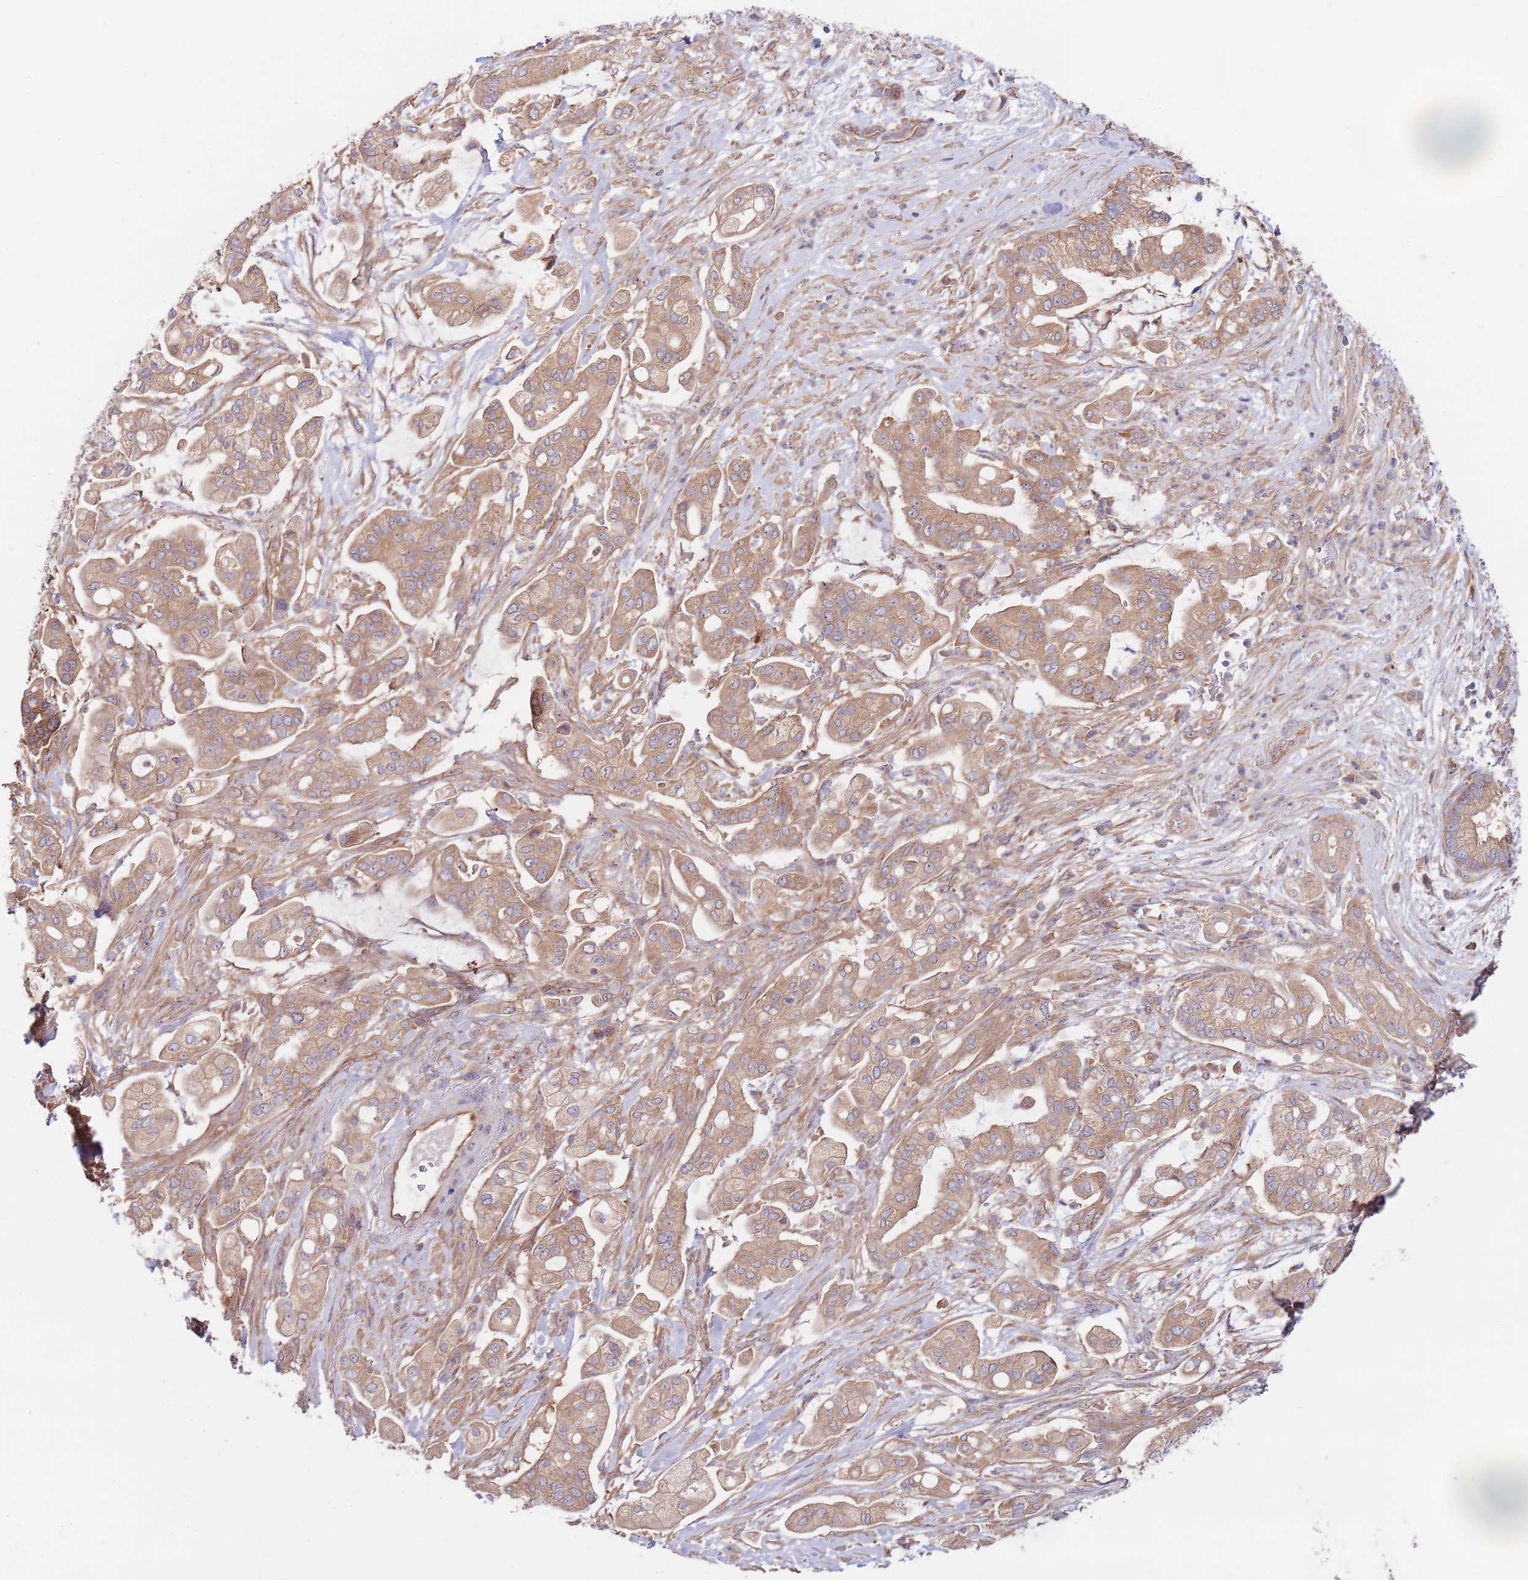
{"staining": {"intensity": "moderate", "quantity": ">75%", "location": "cytoplasmic/membranous"}, "tissue": "pancreatic cancer", "cell_type": "Tumor cells", "image_type": "cancer", "snomed": [{"axis": "morphology", "description": "Adenocarcinoma, NOS"}, {"axis": "topography", "description": "Pancreas"}], "caption": "The immunohistochemical stain shows moderate cytoplasmic/membranous positivity in tumor cells of pancreatic adenocarcinoma tissue.", "gene": "EIF3F", "patient": {"sex": "female", "age": 69}}